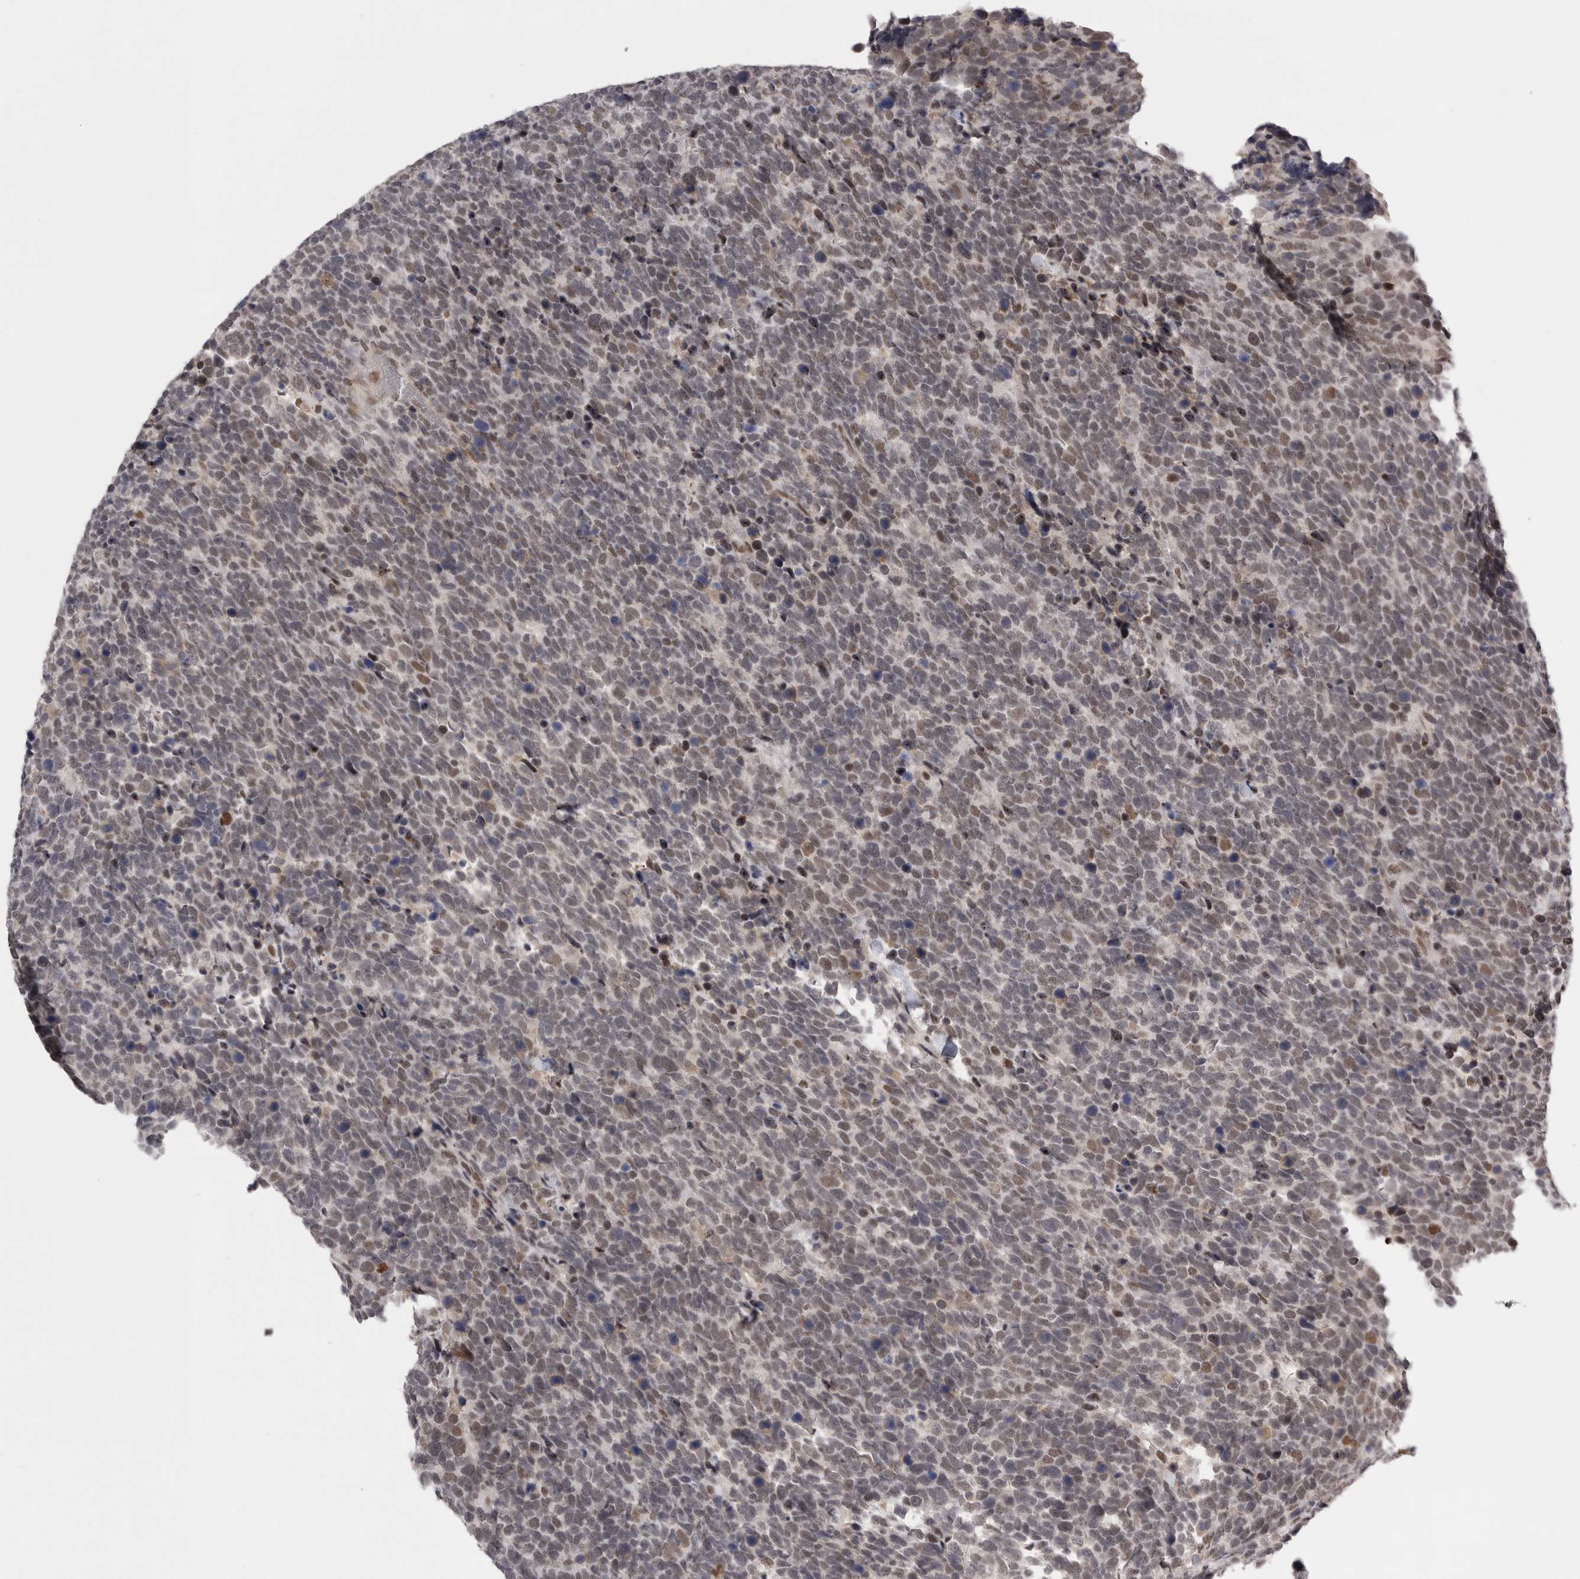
{"staining": {"intensity": "weak", "quantity": "25%-75%", "location": "nuclear"}, "tissue": "urothelial cancer", "cell_type": "Tumor cells", "image_type": "cancer", "snomed": [{"axis": "morphology", "description": "Urothelial carcinoma, High grade"}, {"axis": "topography", "description": "Urinary bladder"}], "caption": "A brown stain labels weak nuclear expression of a protein in human high-grade urothelial carcinoma tumor cells. Nuclei are stained in blue.", "gene": "POU5F1", "patient": {"sex": "female", "age": 82}}